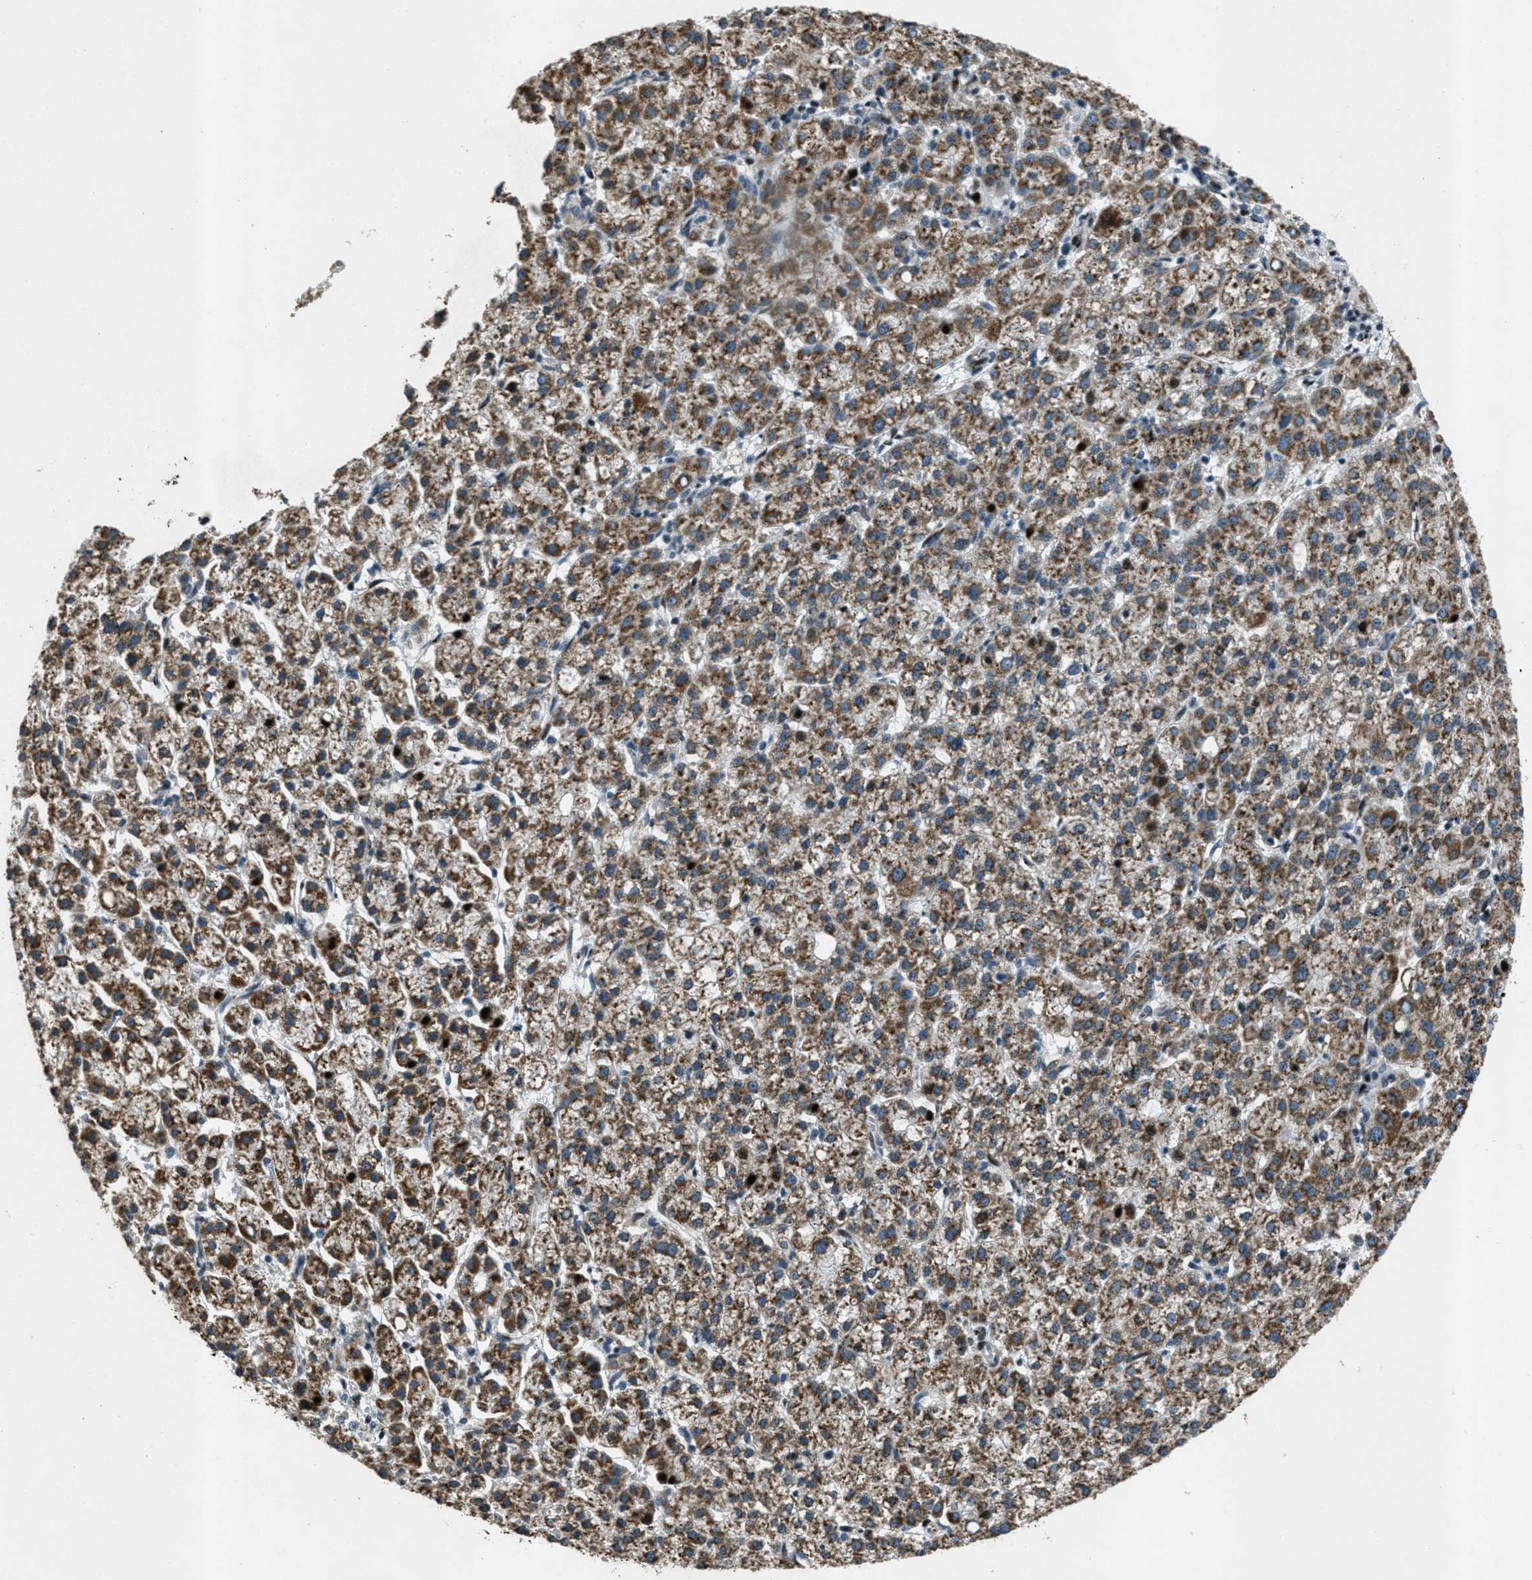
{"staining": {"intensity": "strong", "quantity": ">75%", "location": "cytoplasmic/membranous"}, "tissue": "liver cancer", "cell_type": "Tumor cells", "image_type": "cancer", "snomed": [{"axis": "morphology", "description": "Carcinoma, Hepatocellular, NOS"}, {"axis": "topography", "description": "Liver"}], "caption": "This is a photomicrograph of IHC staining of liver cancer (hepatocellular carcinoma), which shows strong expression in the cytoplasmic/membranous of tumor cells.", "gene": "GPC6", "patient": {"sex": "female", "age": 58}}